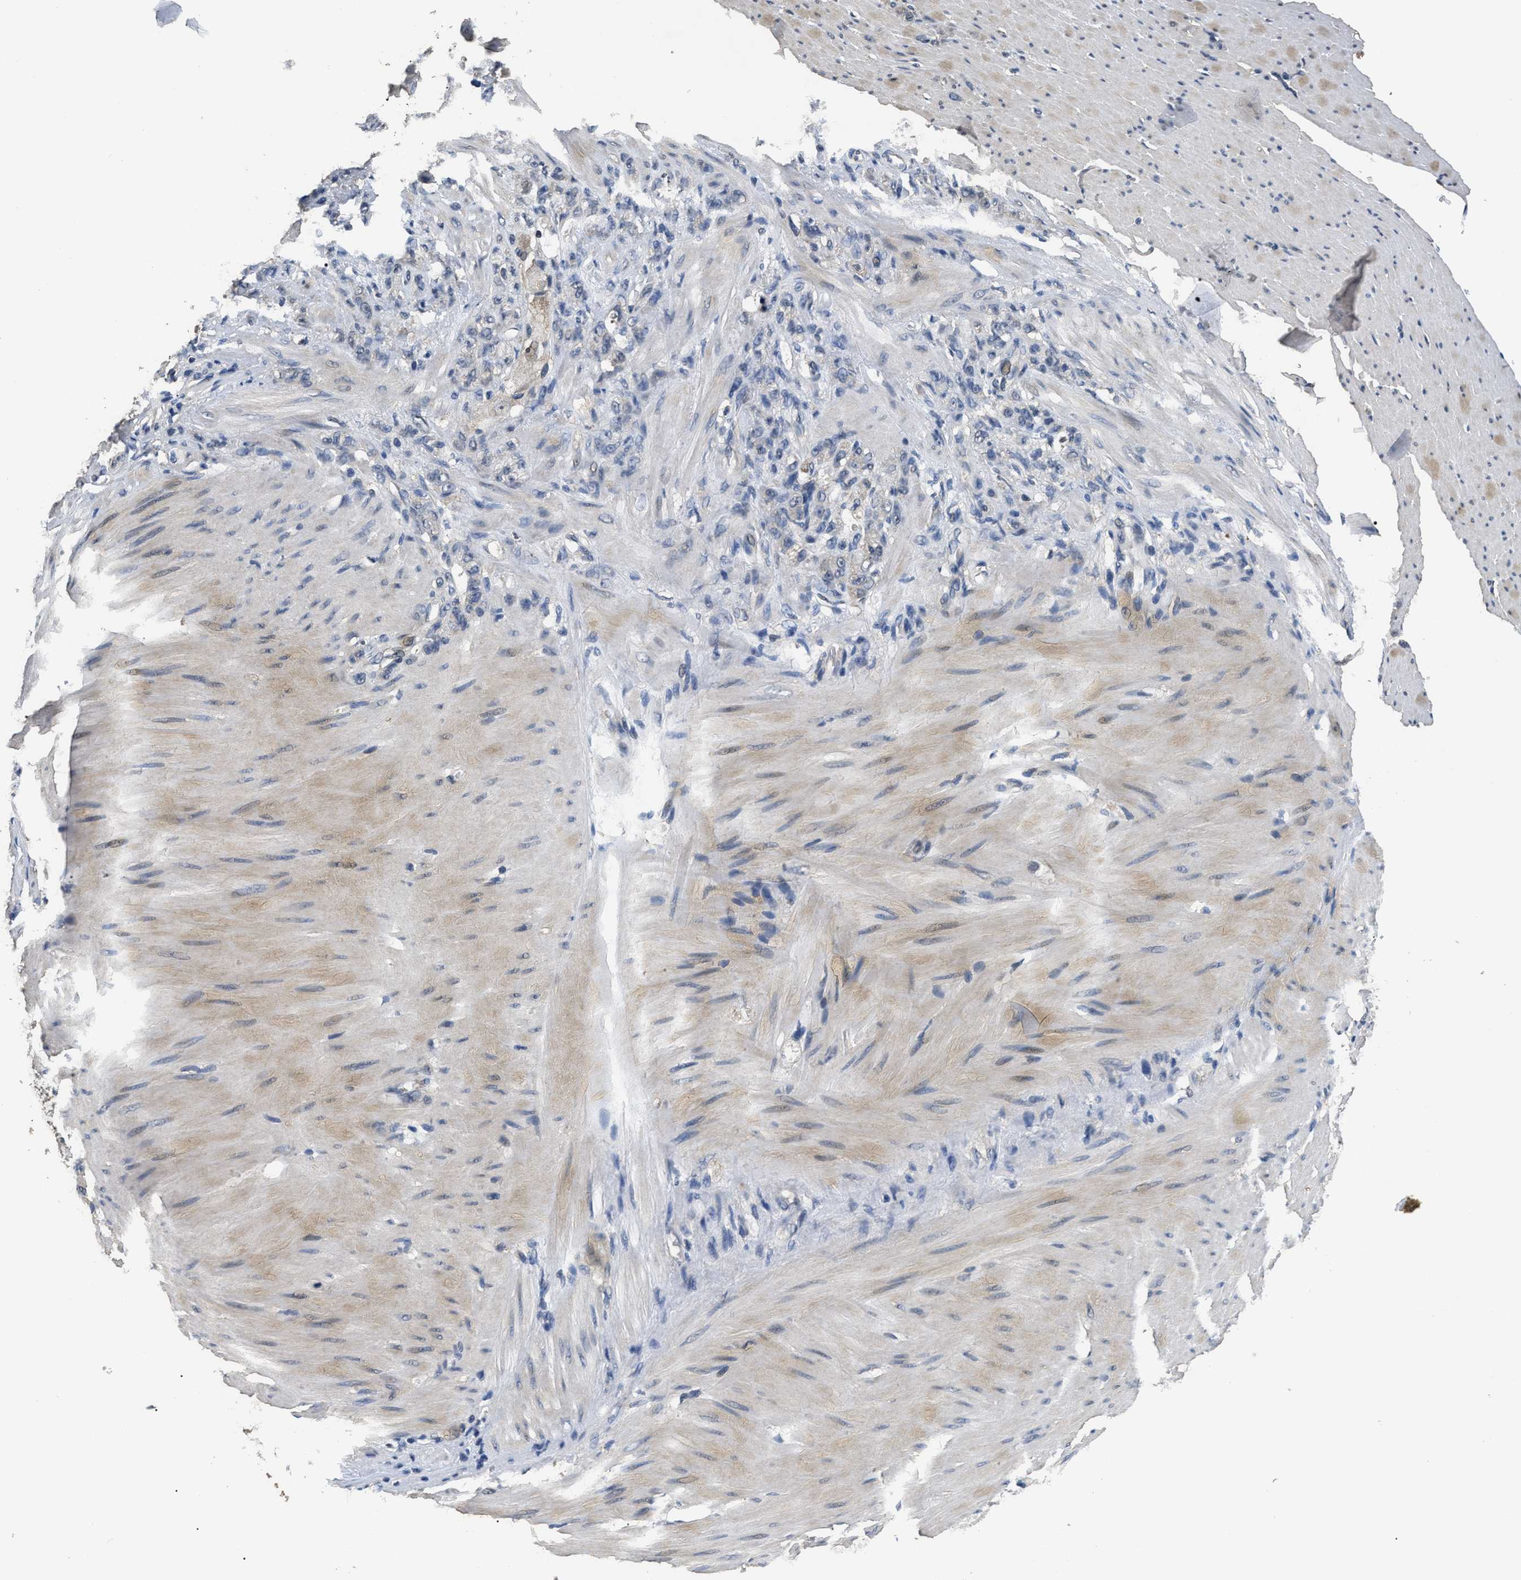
{"staining": {"intensity": "negative", "quantity": "none", "location": "none"}, "tissue": "stomach cancer", "cell_type": "Tumor cells", "image_type": "cancer", "snomed": [{"axis": "morphology", "description": "Adenocarcinoma, NOS"}, {"axis": "topography", "description": "Stomach"}], "caption": "Immunohistochemical staining of stomach cancer shows no significant staining in tumor cells. Brightfield microscopy of immunohistochemistry (IHC) stained with DAB (brown) and hematoxylin (blue), captured at high magnification.", "gene": "PSMD8", "patient": {"sex": "male", "age": 82}}